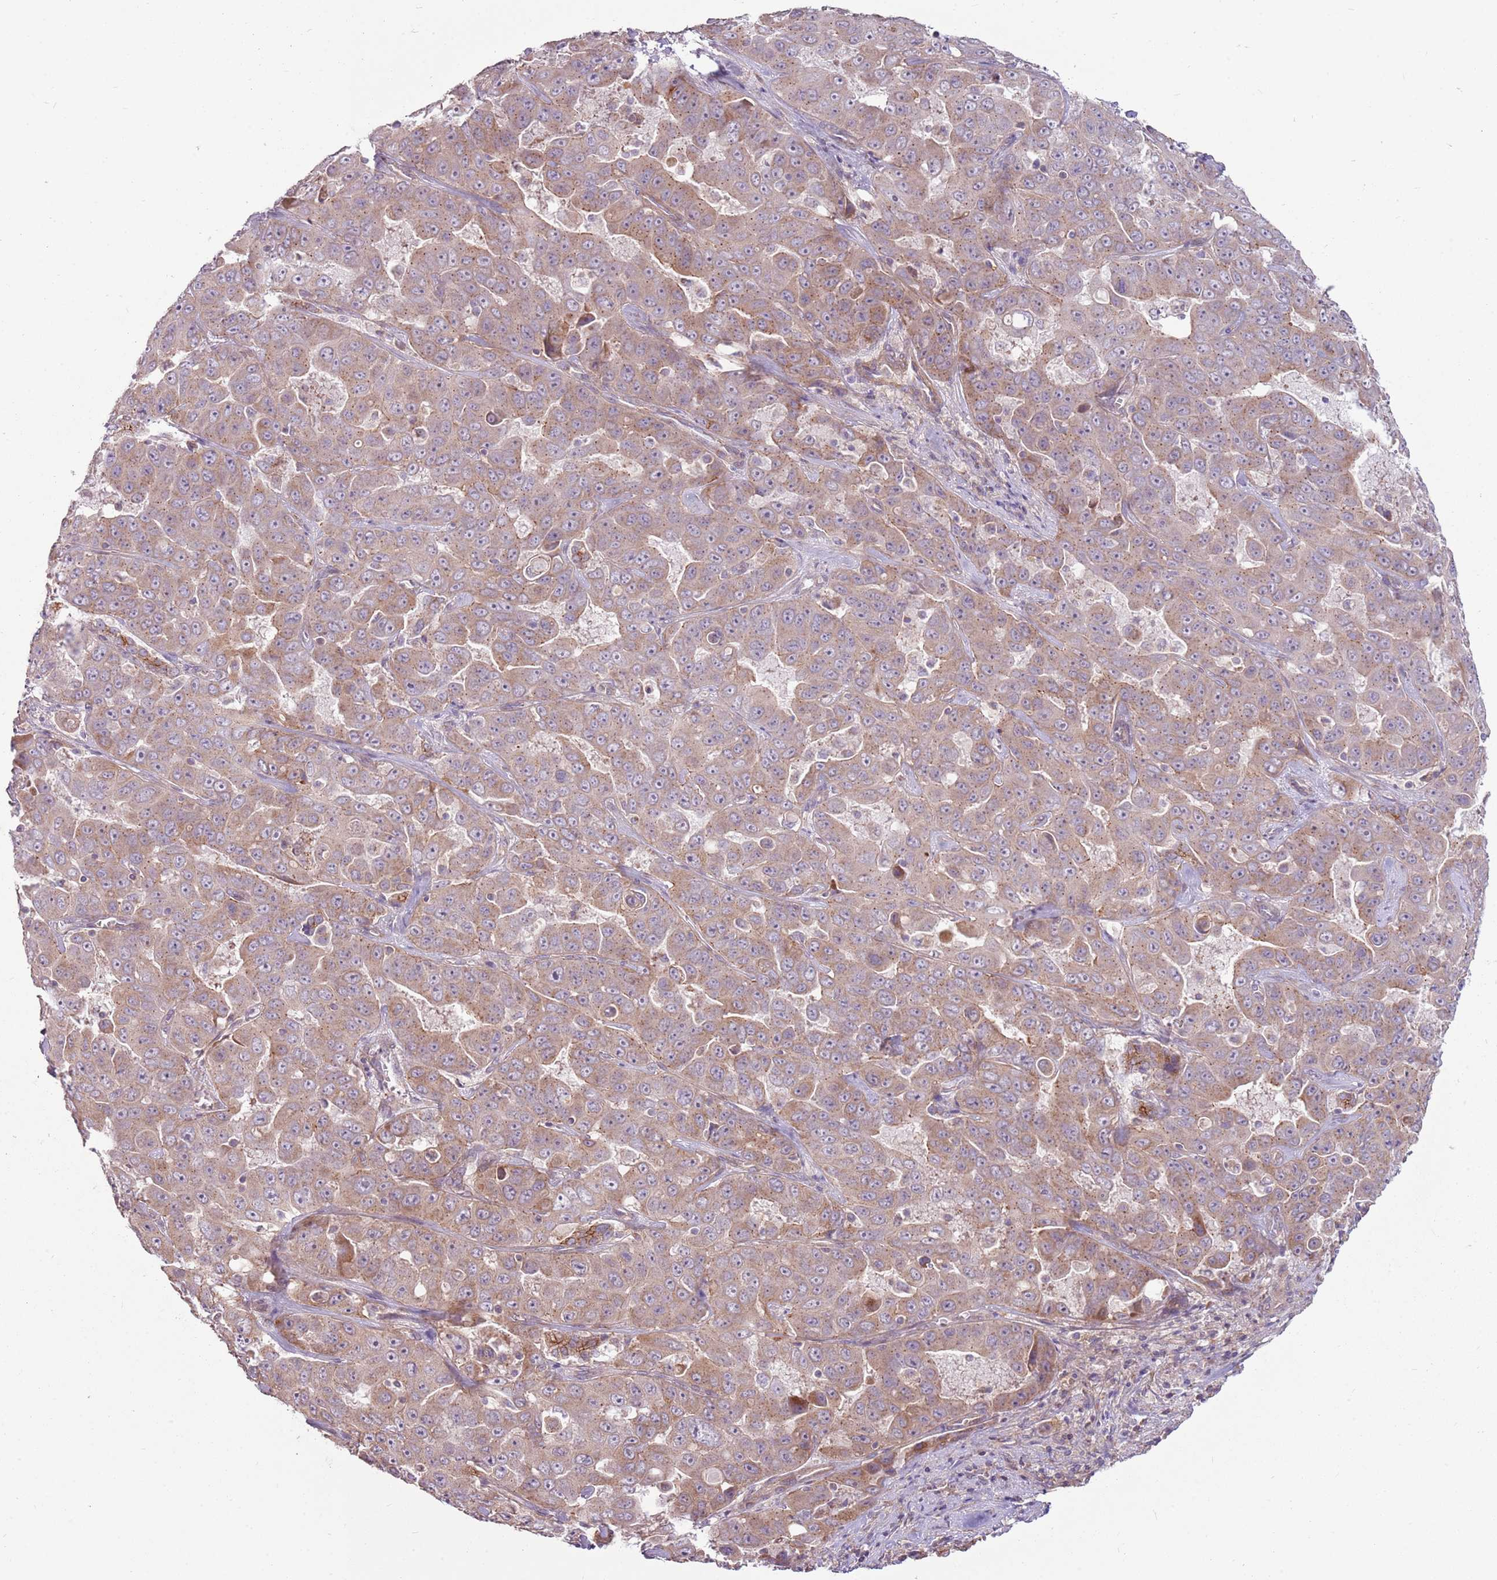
{"staining": {"intensity": "moderate", "quantity": "25%-75%", "location": "cytoplasmic/membranous"}, "tissue": "liver cancer", "cell_type": "Tumor cells", "image_type": "cancer", "snomed": [{"axis": "morphology", "description": "Cholangiocarcinoma"}, {"axis": "topography", "description": "Liver"}], "caption": "Liver cholangiocarcinoma stained with DAB immunohistochemistry reveals medium levels of moderate cytoplasmic/membranous staining in approximately 25%-75% of tumor cells.", "gene": "SPATA31D1", "patient": {"sex": "female", "age": 52}}